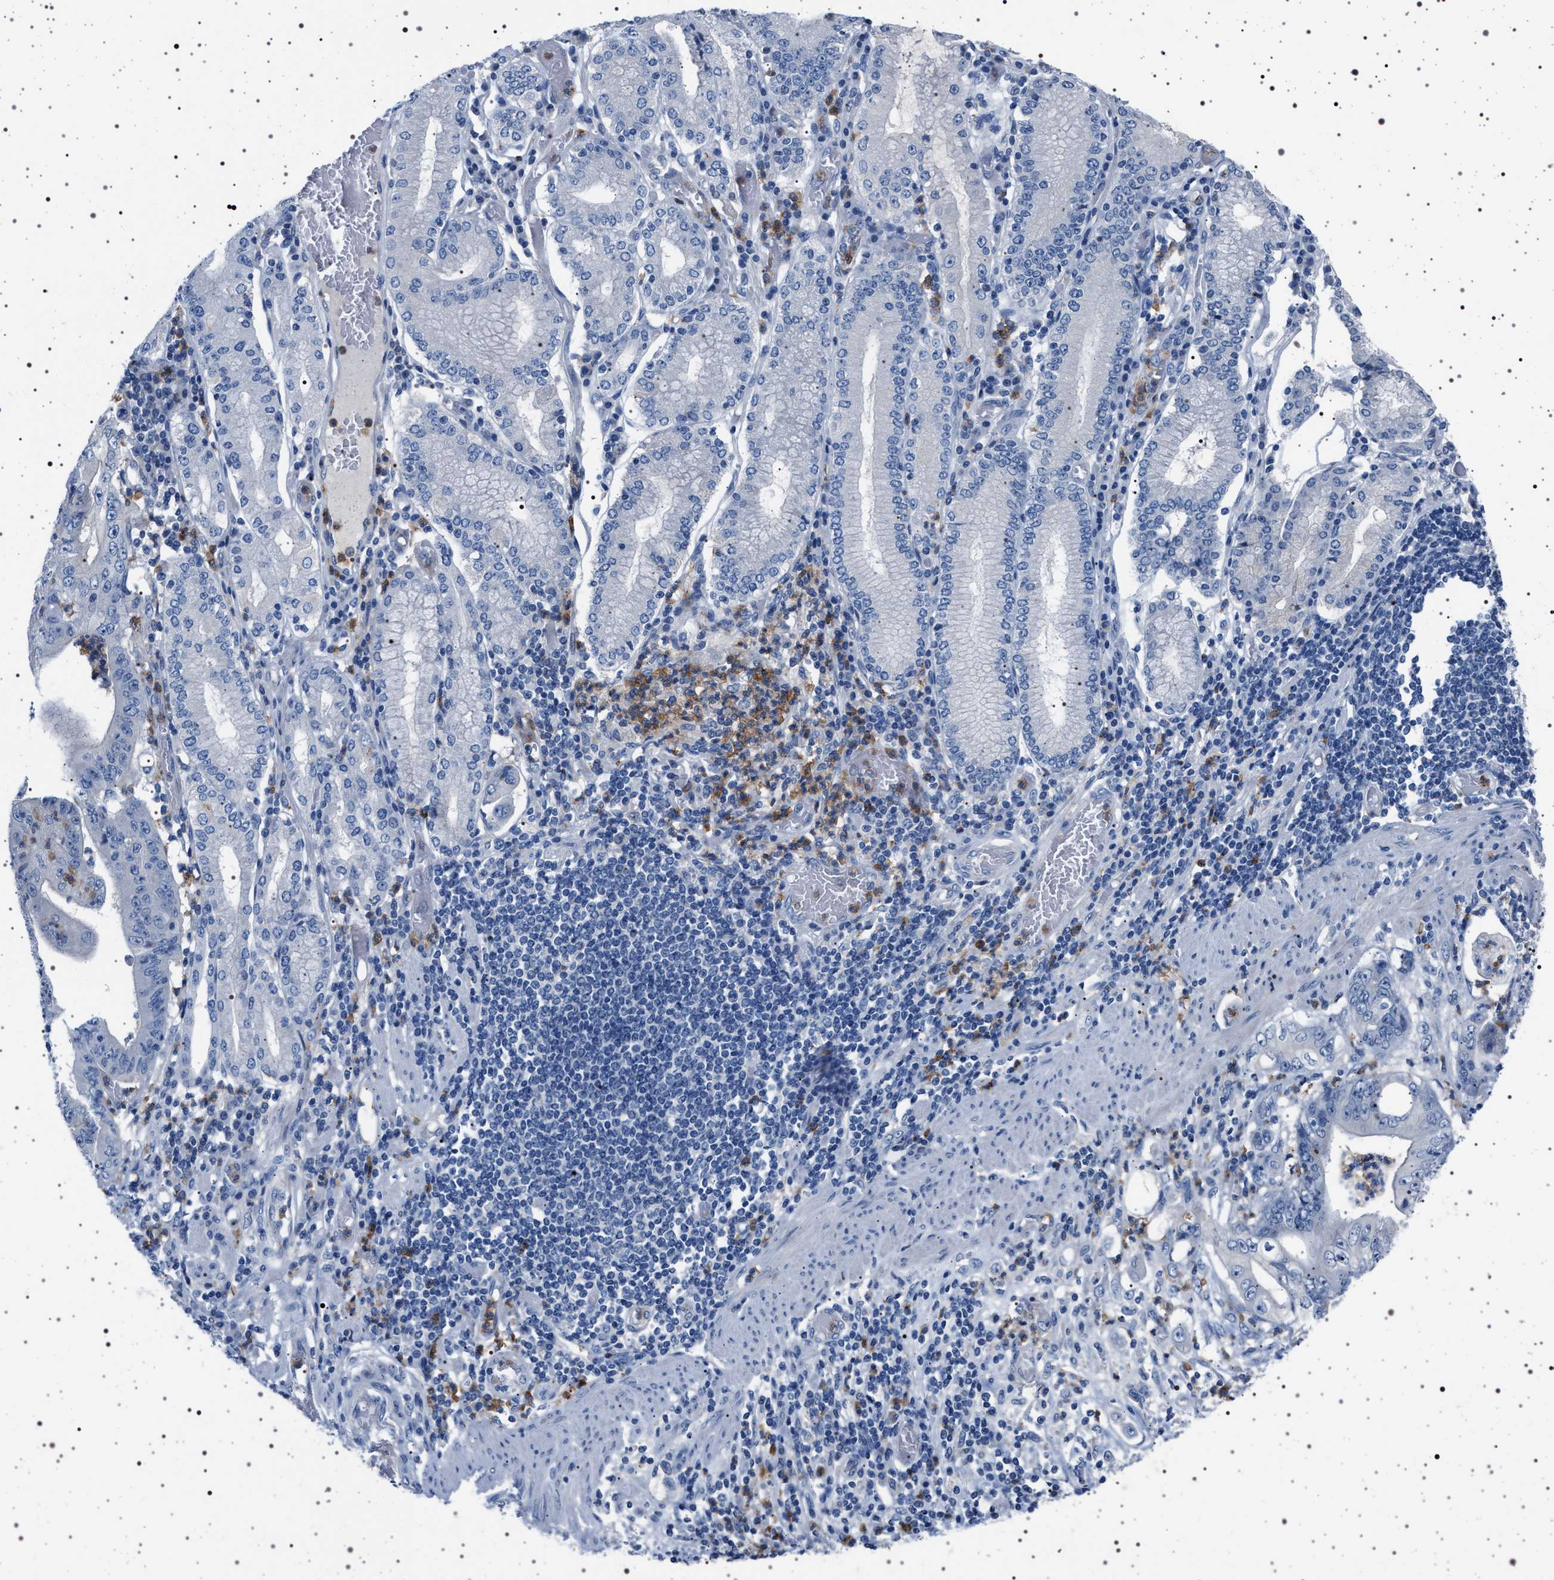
{"staining": {"intensity": "negative", "quantity": "none", "location": "none"}, "tissue": "stomach cancer", "cell_type": "Tumor cells", "image_type": "cancer", "snomed": [{"axis": "morphology", "description": "Adenocarcinoma, NOS"}, {"axis": "topography", "description": "Stomach"}], "caption": "A micrograph of human stomach adenocarcinoma is negative for staining in tumor cells. (DAB immunohistochemistry (IHC) visualized using brightfield microscopy, high magnification).", "gene": "NAT9", "patient": {"sex": "female", "age": 73}}